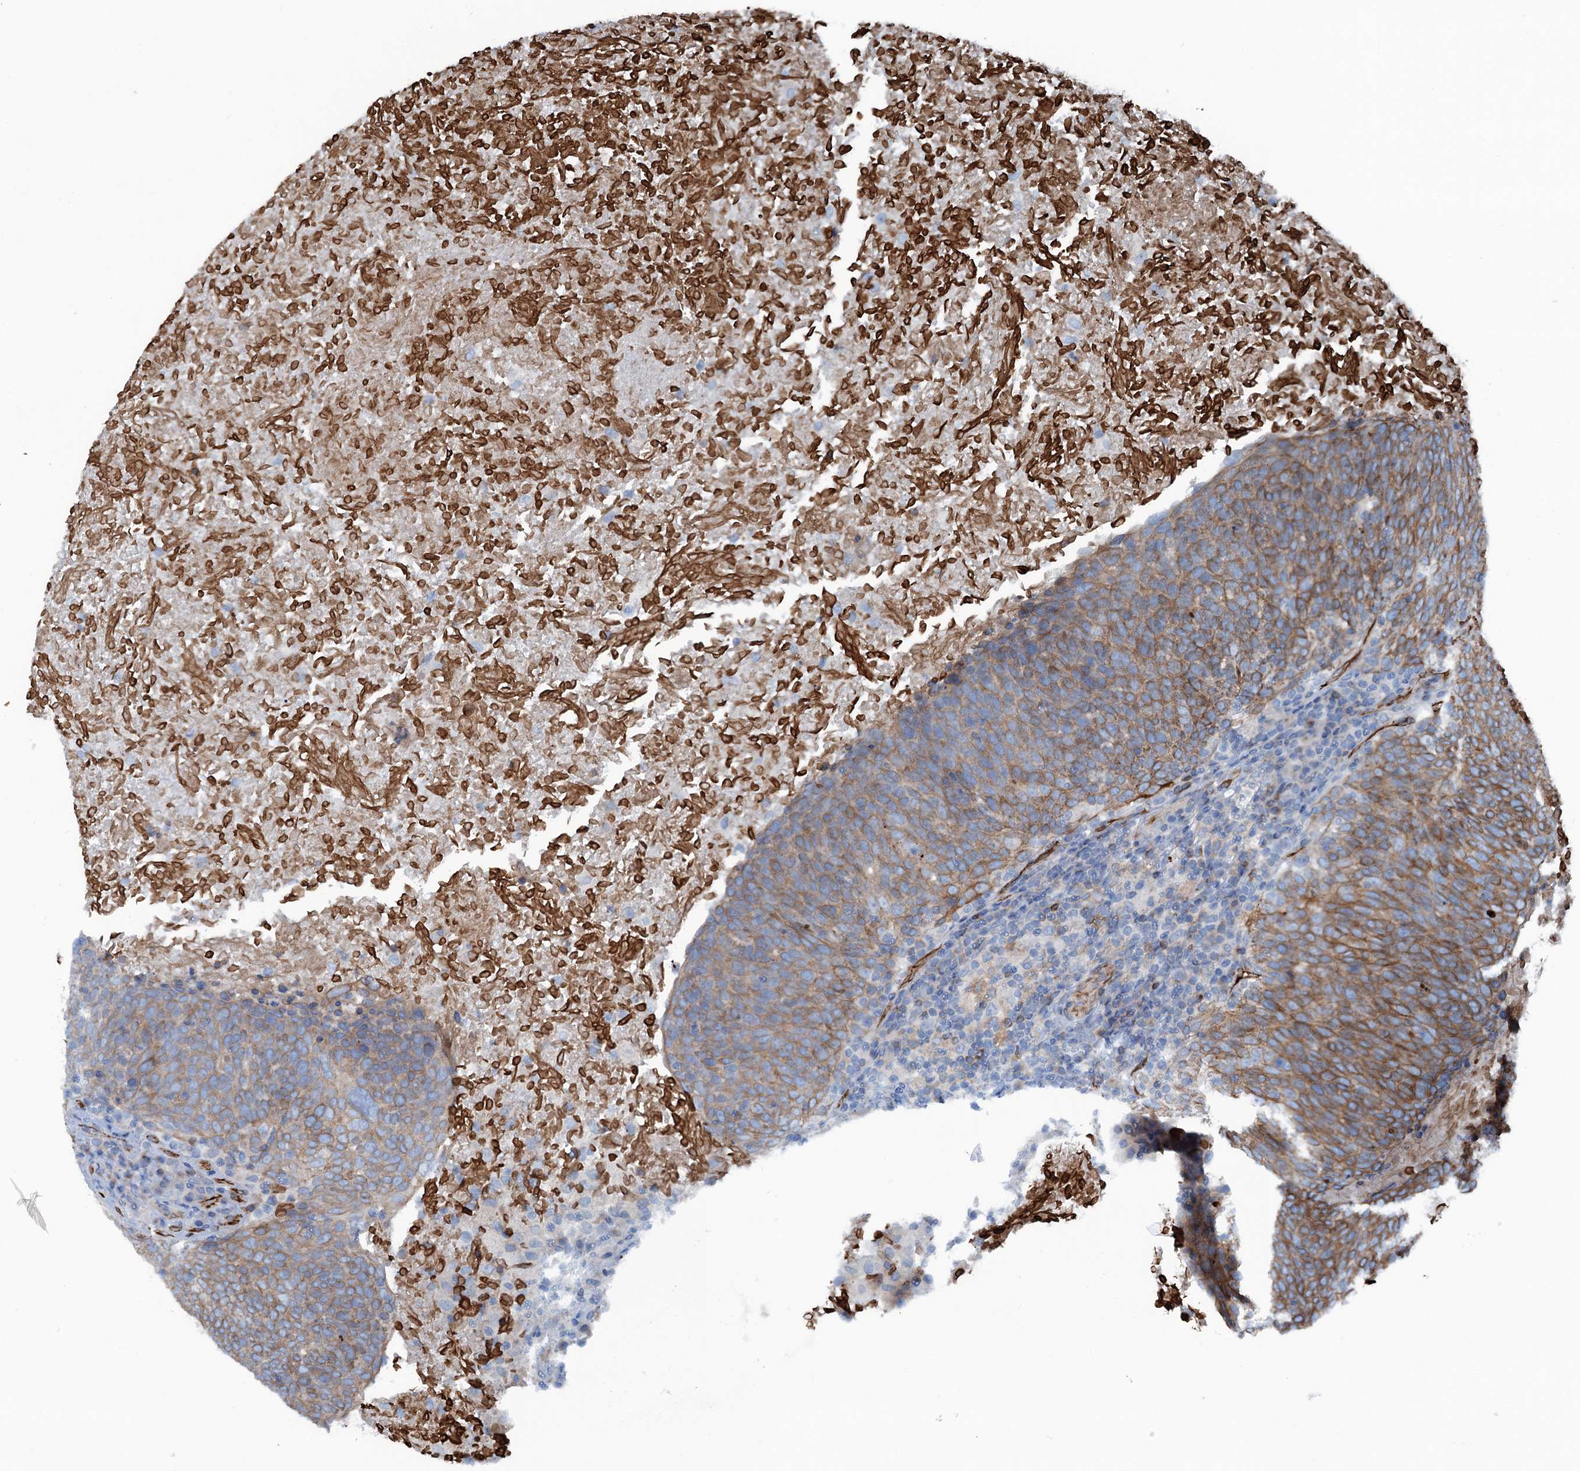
{"staining": {"intensity": "weak", "quantity": ">75%", "location": "cytoplasmic/membranous"}, "tissue": "head and neck cancer", "cell_type": "Tumor cells", "image_type": "cancer", "snomed": [{"axis": "morphology", "description": "Squamous cell carcinoma, NOS"}, {"axis": "morphology", "description": "Squamous cell carcinoma, metastatic, NOS"}, {"axis": "topography", "description": "Lymph node"}, {"axis": "topography", "description": "Head-Neck"}], "caption": "The immunohistochemical stain shows weak cytoplasmic/membranous positivity in tumor cells of head and neck cancer tissue. The protein is stained brown, and the nuclei are stained in blue (DAB (3,3'-diaminobenzidine) IHC with brightfield microscopy, high magnification).", "gene": "CALCOCO1", "patient": {"sex": "male", "age": 62}}